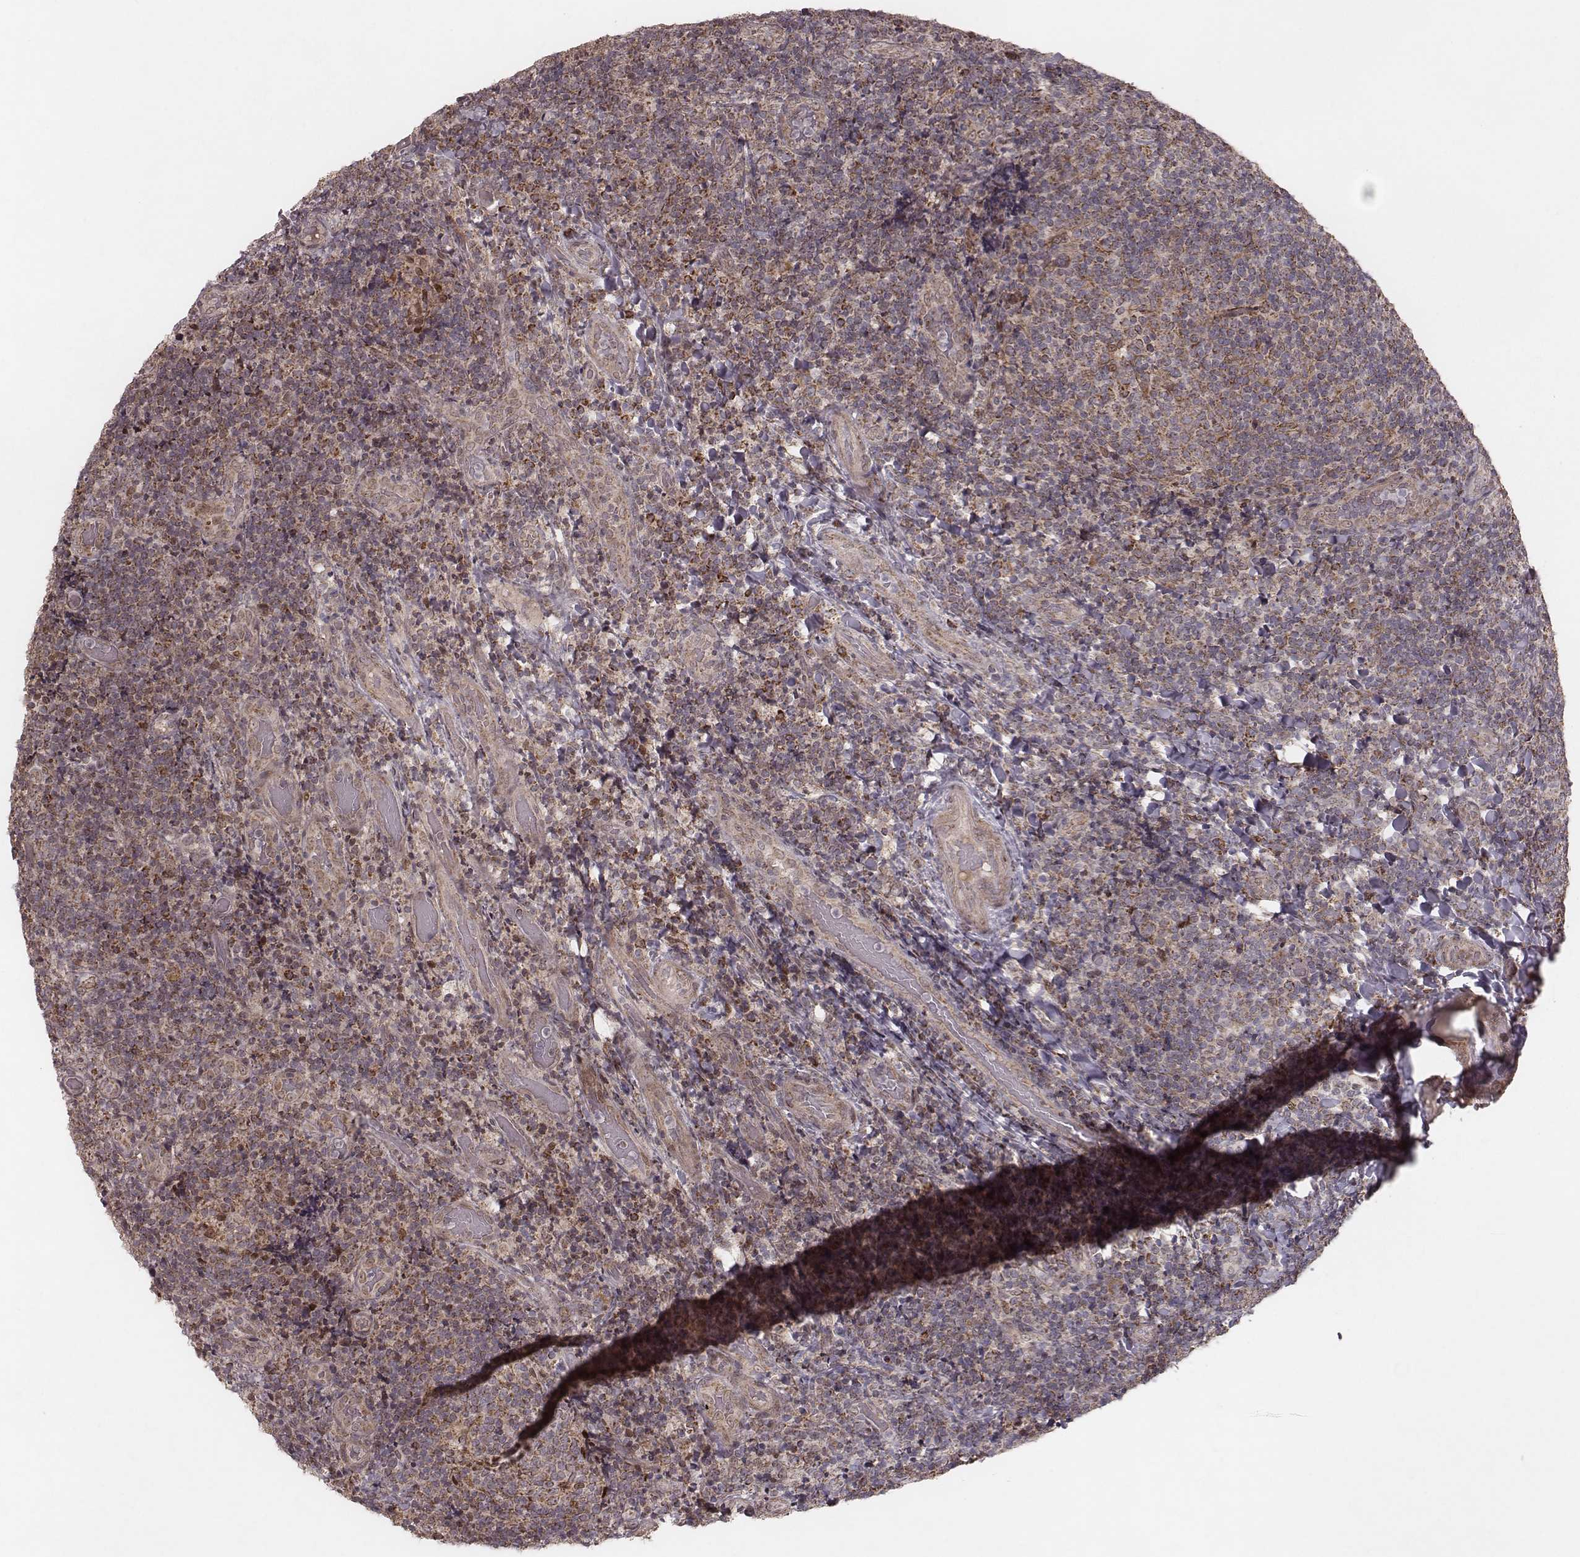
{"staining": {"intensity": "moderate", "quantity": "25%-75%", "location": "cytoplasmic/membranous"}, "tissue": "tonsil", "cell_type": "Germinal center cells", "image_type": "normal", "snomed": [{"axis": "morphology", "description": "Normal tissue, NOS"}, {"axis": "topography", "description": "Tonsil"}], "caption": "Immunohistochemical staining of unremarkable human tonsil reveals moderate cytoplasmic/membranous protein staining in about 25%-75% of germinal center cells. (DAB (3,3'-diaminobenzidine) IHC, brown staining for protein, blue staining for nuclei).", "gene": "NDUFA7", "patient": {"sex": "male", "age": 17}}